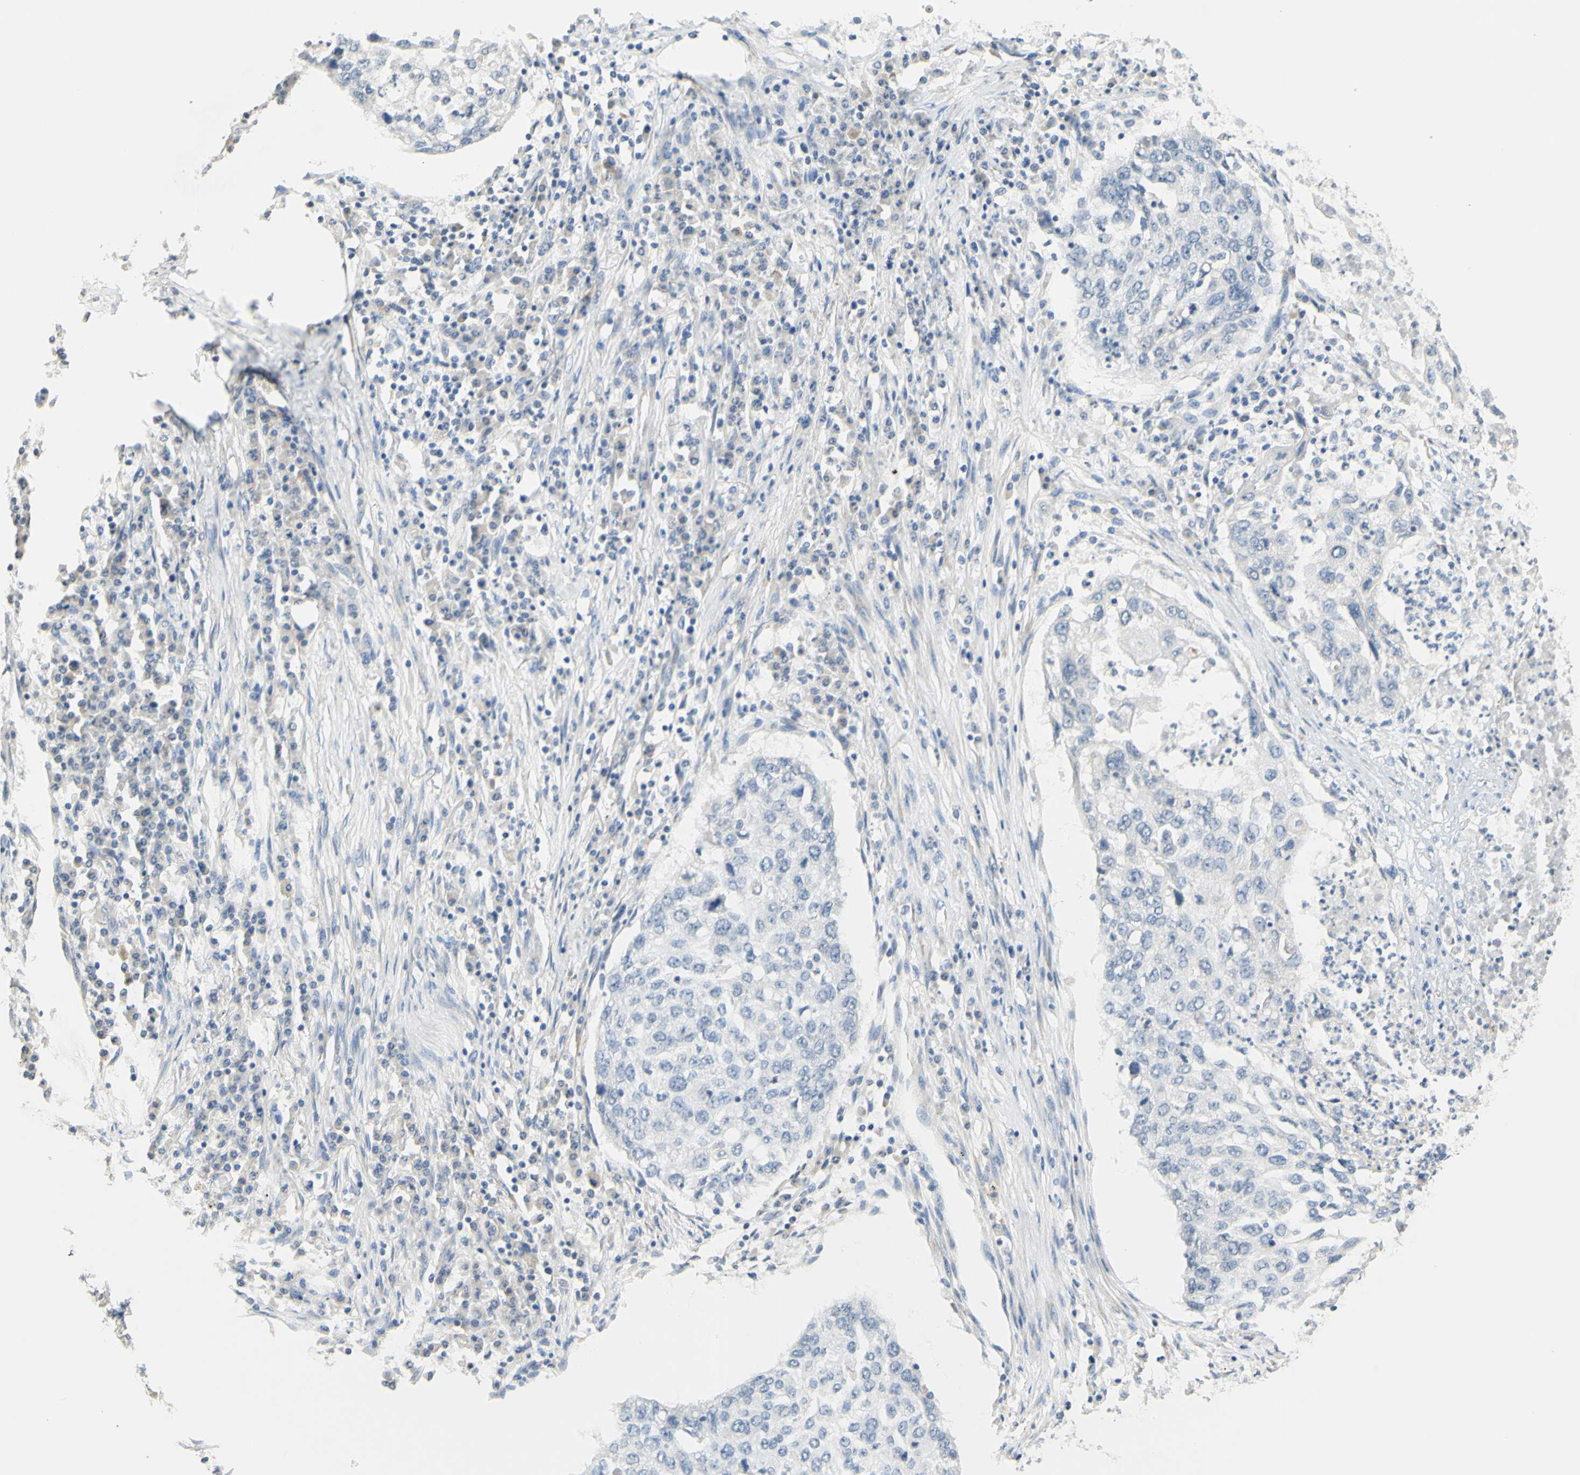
{"staining": {"intensity": "negative", "quantity": "none", "location": "none"}, "tissue": "lung cancer", "cell_type": "Tumor cells", "image_type": "cancer", "snomed": [{"axis": "morphology", "description": "Squamous cell carcinoma, NOS"}, {"axis": "topography", "description": "Lung"}], "caption": "Immunohistochemistry (IHC) photomicrograph of neoplastic tissue: human lung cancer (squamous cell carcinoma) stained with DAB displays no significant protein expression in tumor cells.", "gene": "MAG", "patient": {"sex": "female", "age": 63}}